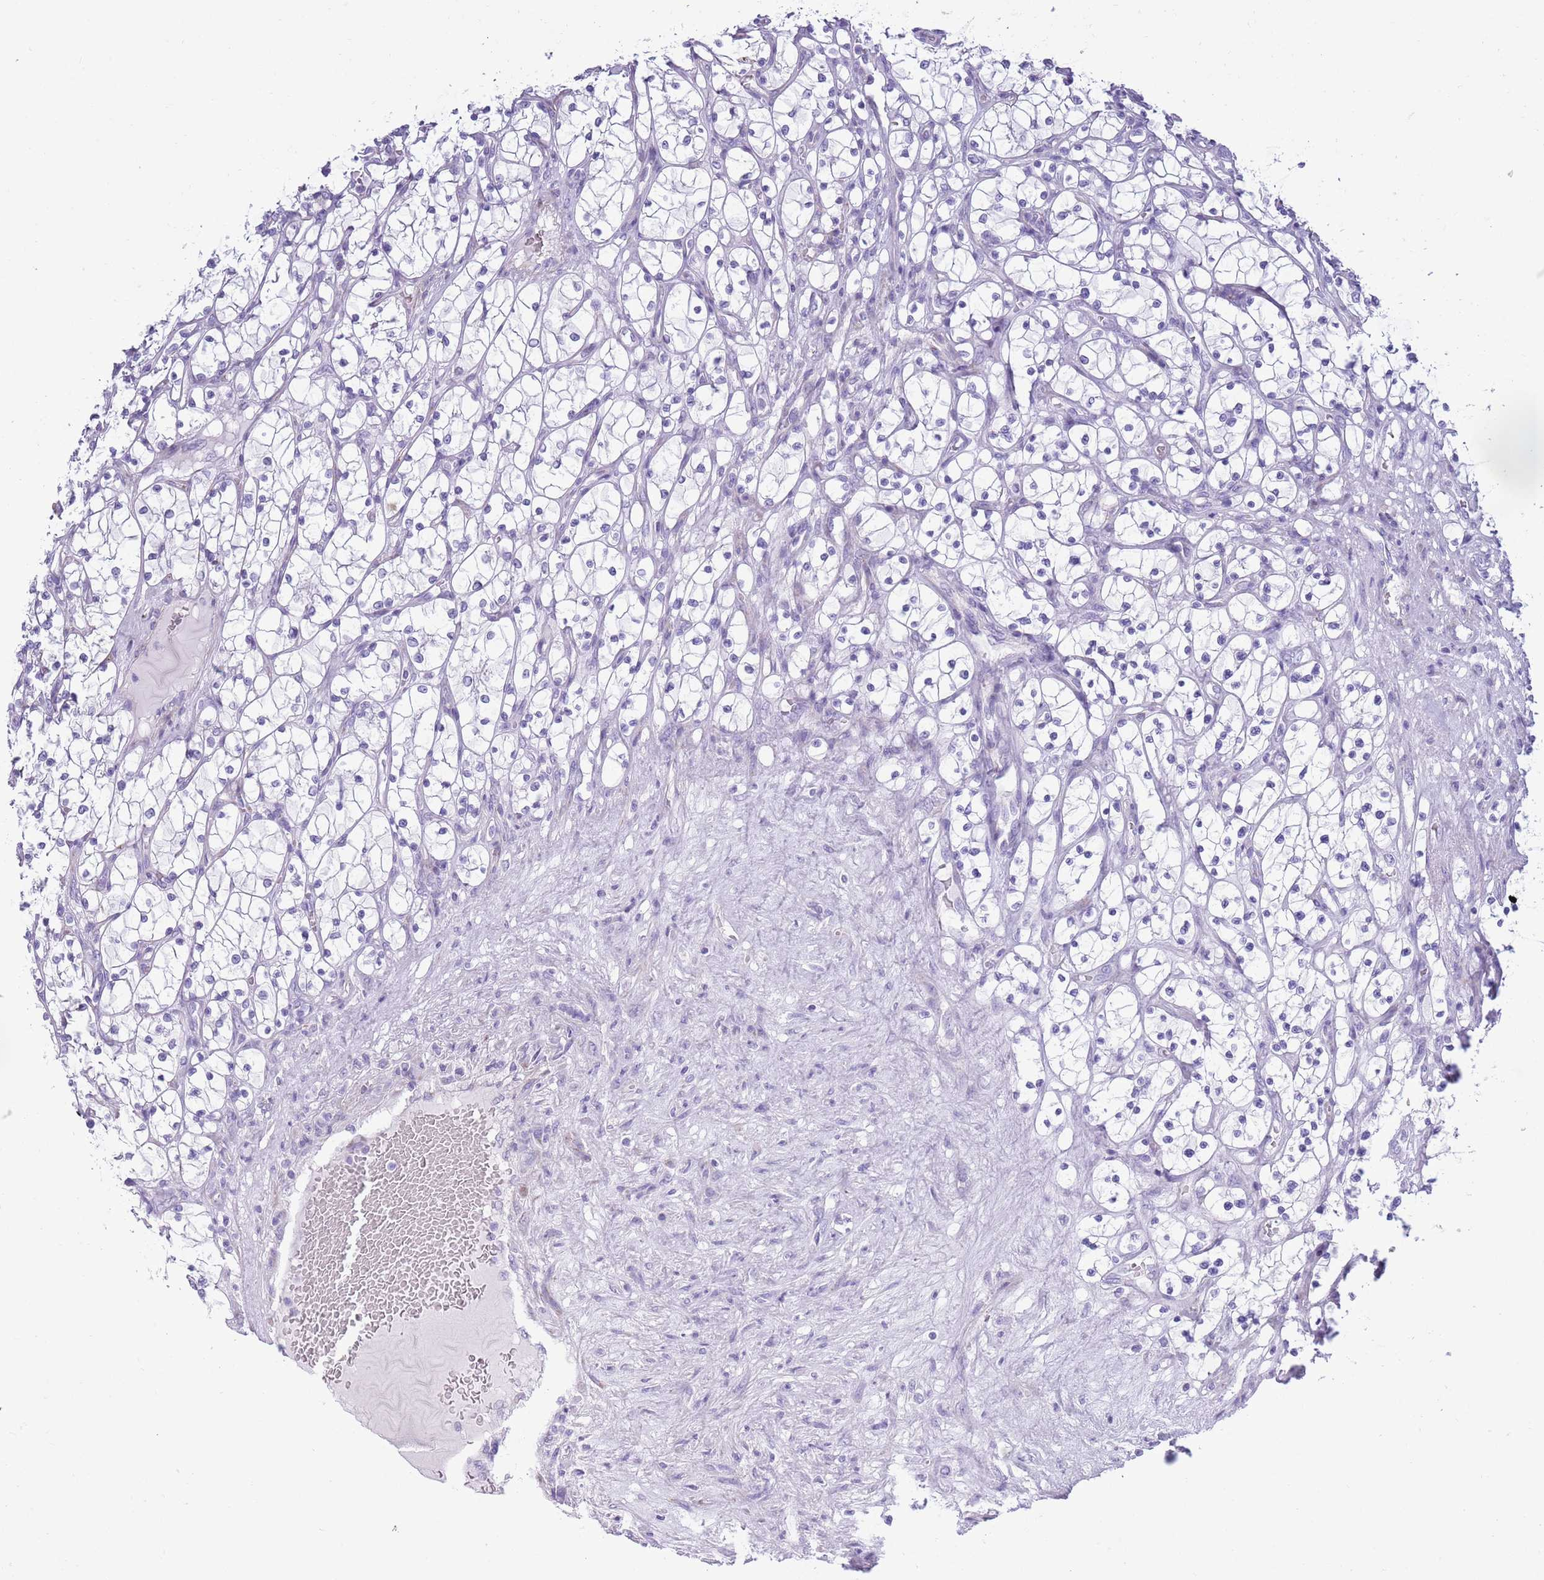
{"staining": {"intensity": "negative", "quantity": "none", "location": "none"}, "tissue": "renal cancer", "cell_type": "Tumor cells", "image_type": "cancer", "snomed": [{"axis": "morphology", "description": "Adenocarcinoma, NOS"}, {"axis": "topography", "description": "Kidney"}], "caption": "An IHC micrograph of renal cancer (adenocarcinoma) is shown. There is no staining in tumor cells of renal cancer (adenocarcinoma). (Stains: DAB immunohistochemistry (IHC) with hematoxylin counter stain, Microscopy: brightfield microscopy at high magnification).", "gene": "MOCOS", "patient": {"sex": "female", "age": 69}}